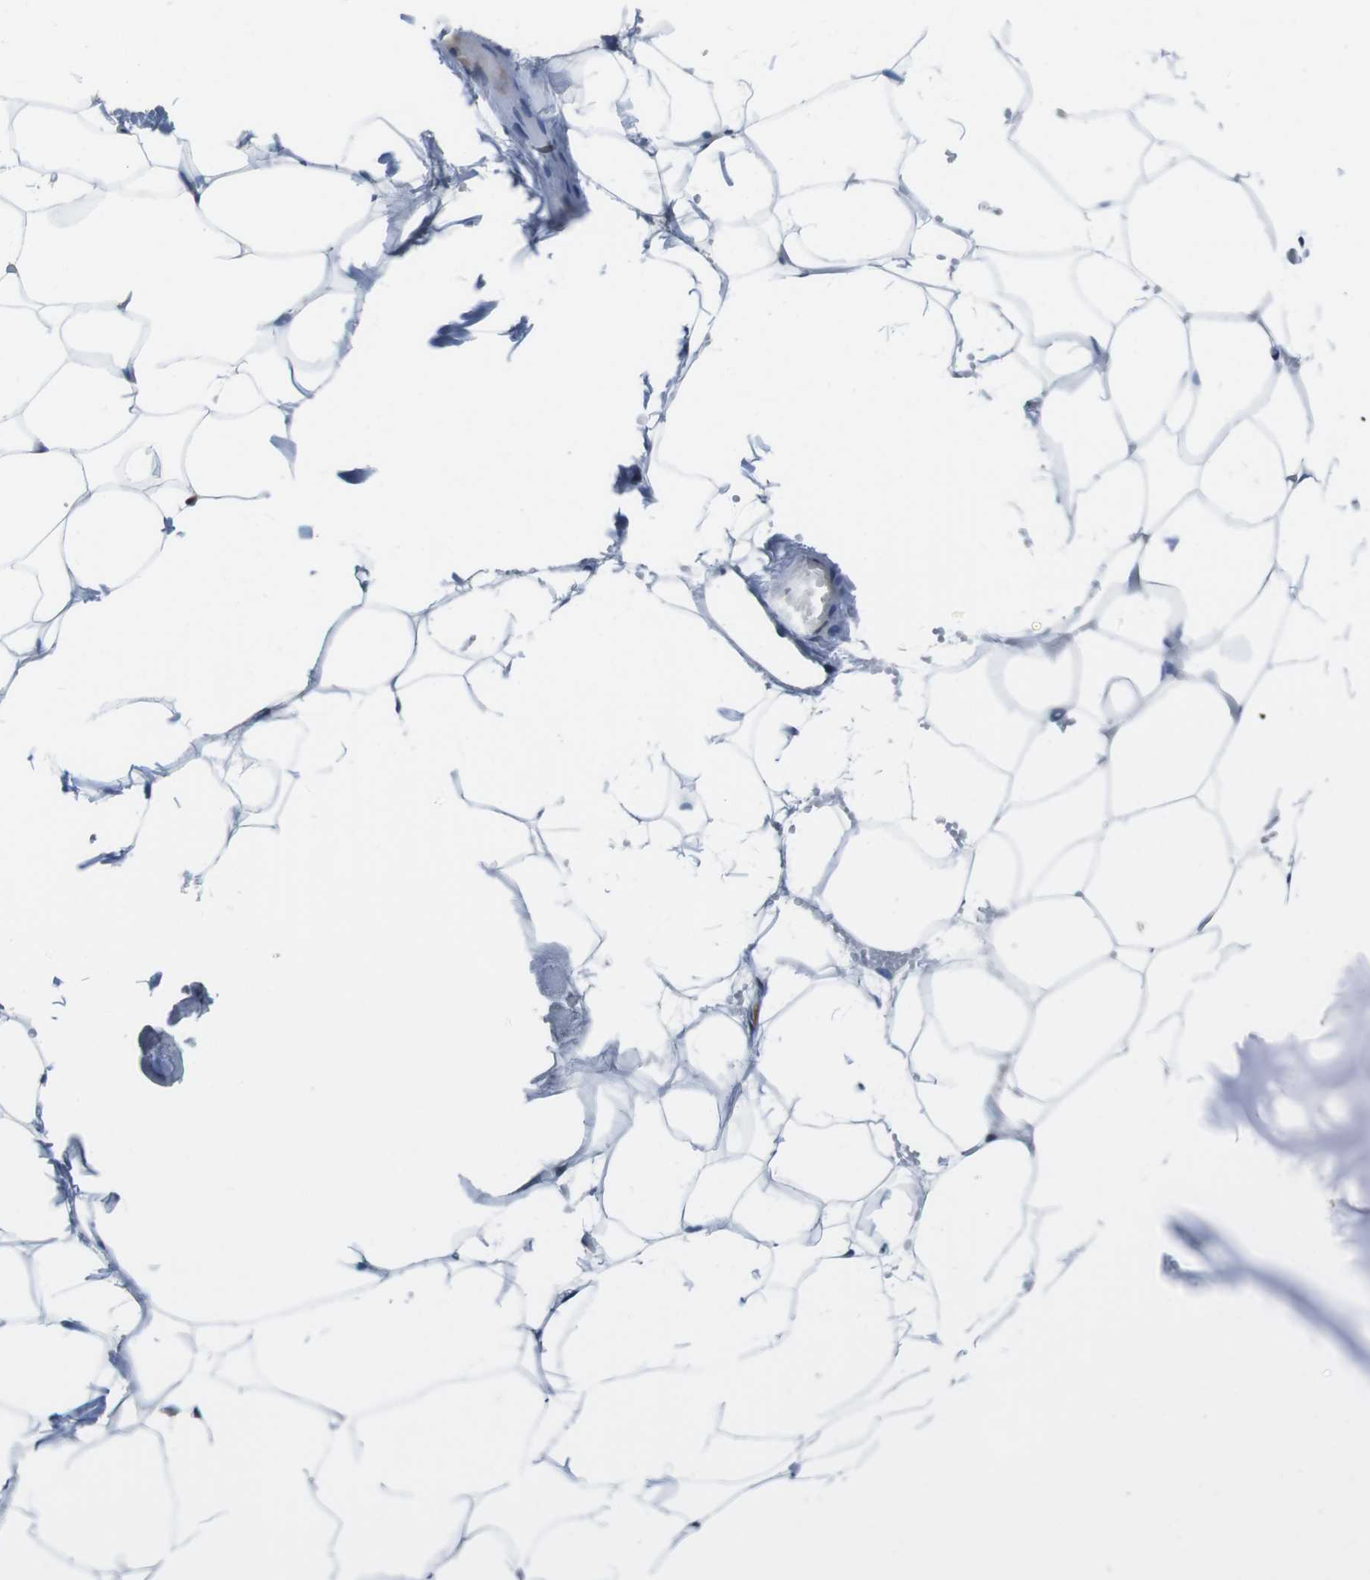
{"staining": {"intensity": "negative", "quantity": "none", "location": "none"}, "tissue": "adipose tissue", "cell_type": "Adipocytes", "image_type": "normal", "snomed": [{"axis": "morphology", "description": "Normal tissue, NOS"}, {"axis": "topography", "description": "Breast"}, {"axis": "topography", "description": "Adipose tissue"}], "caption": "Immunohistochemical staining of normal adipose tissue reveals no significant positivity in adipocytes.", "gene": "KCNJ5", "patient": {"sex": "female", "age": 25}}